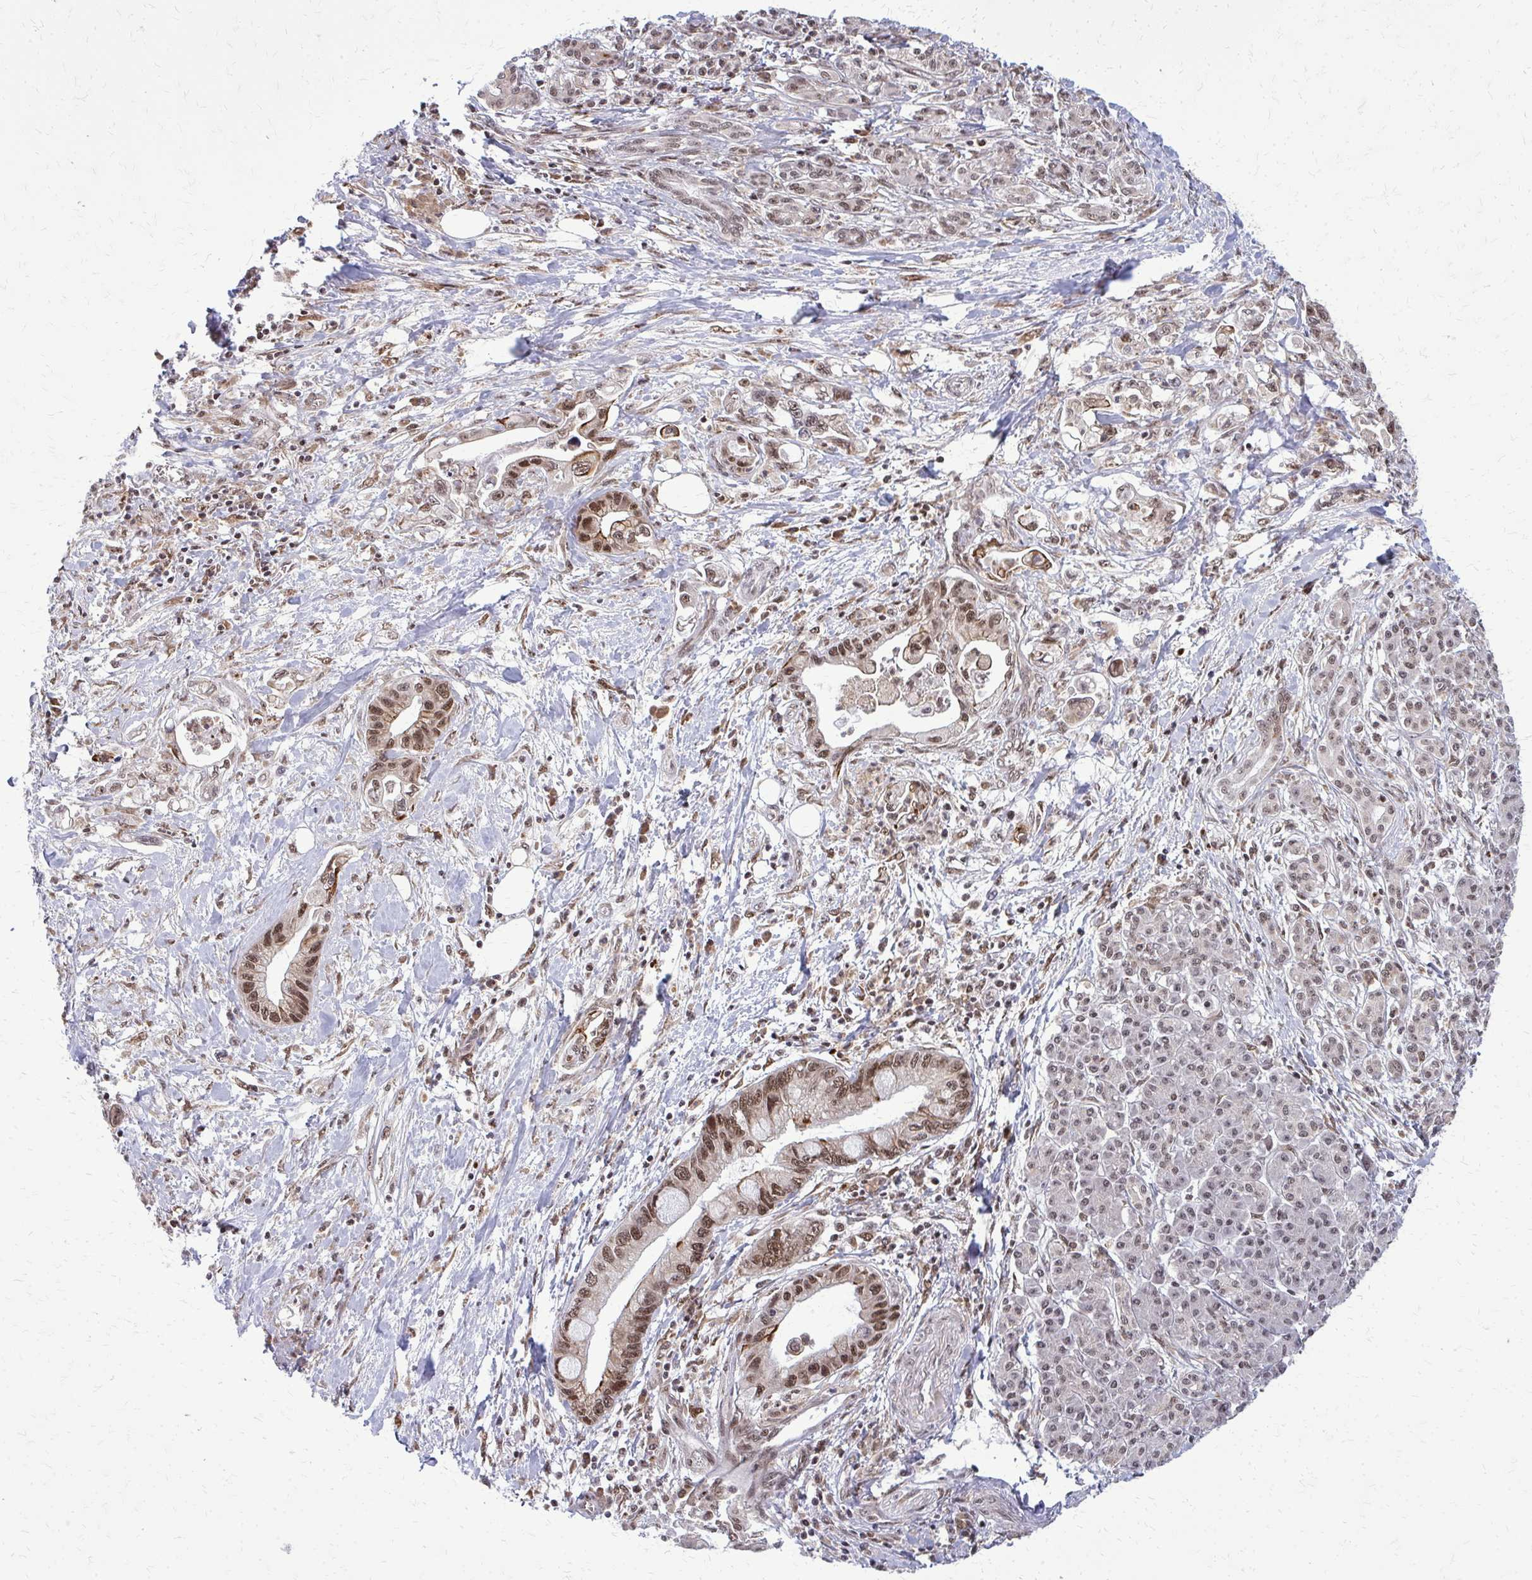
{"staining": {"intensity": "moderate", "quantity": ">75%", "location": "nuclear"}, "tissue": "pancreatic cancer", "cell_type": "Tumor cells", "image_type": "cancer", "snomed": [{"axis": "morphology", "description": "Adenocarcinoma, NOS"}, {"axis": "topography", "description": "Pancreas"}], "caption": "Pancreatic cancer stained with a protein marker shows moderate staining in tumor cells.", "gene": "HDAC3", "patient": {"sex": "male", "age": 61}}